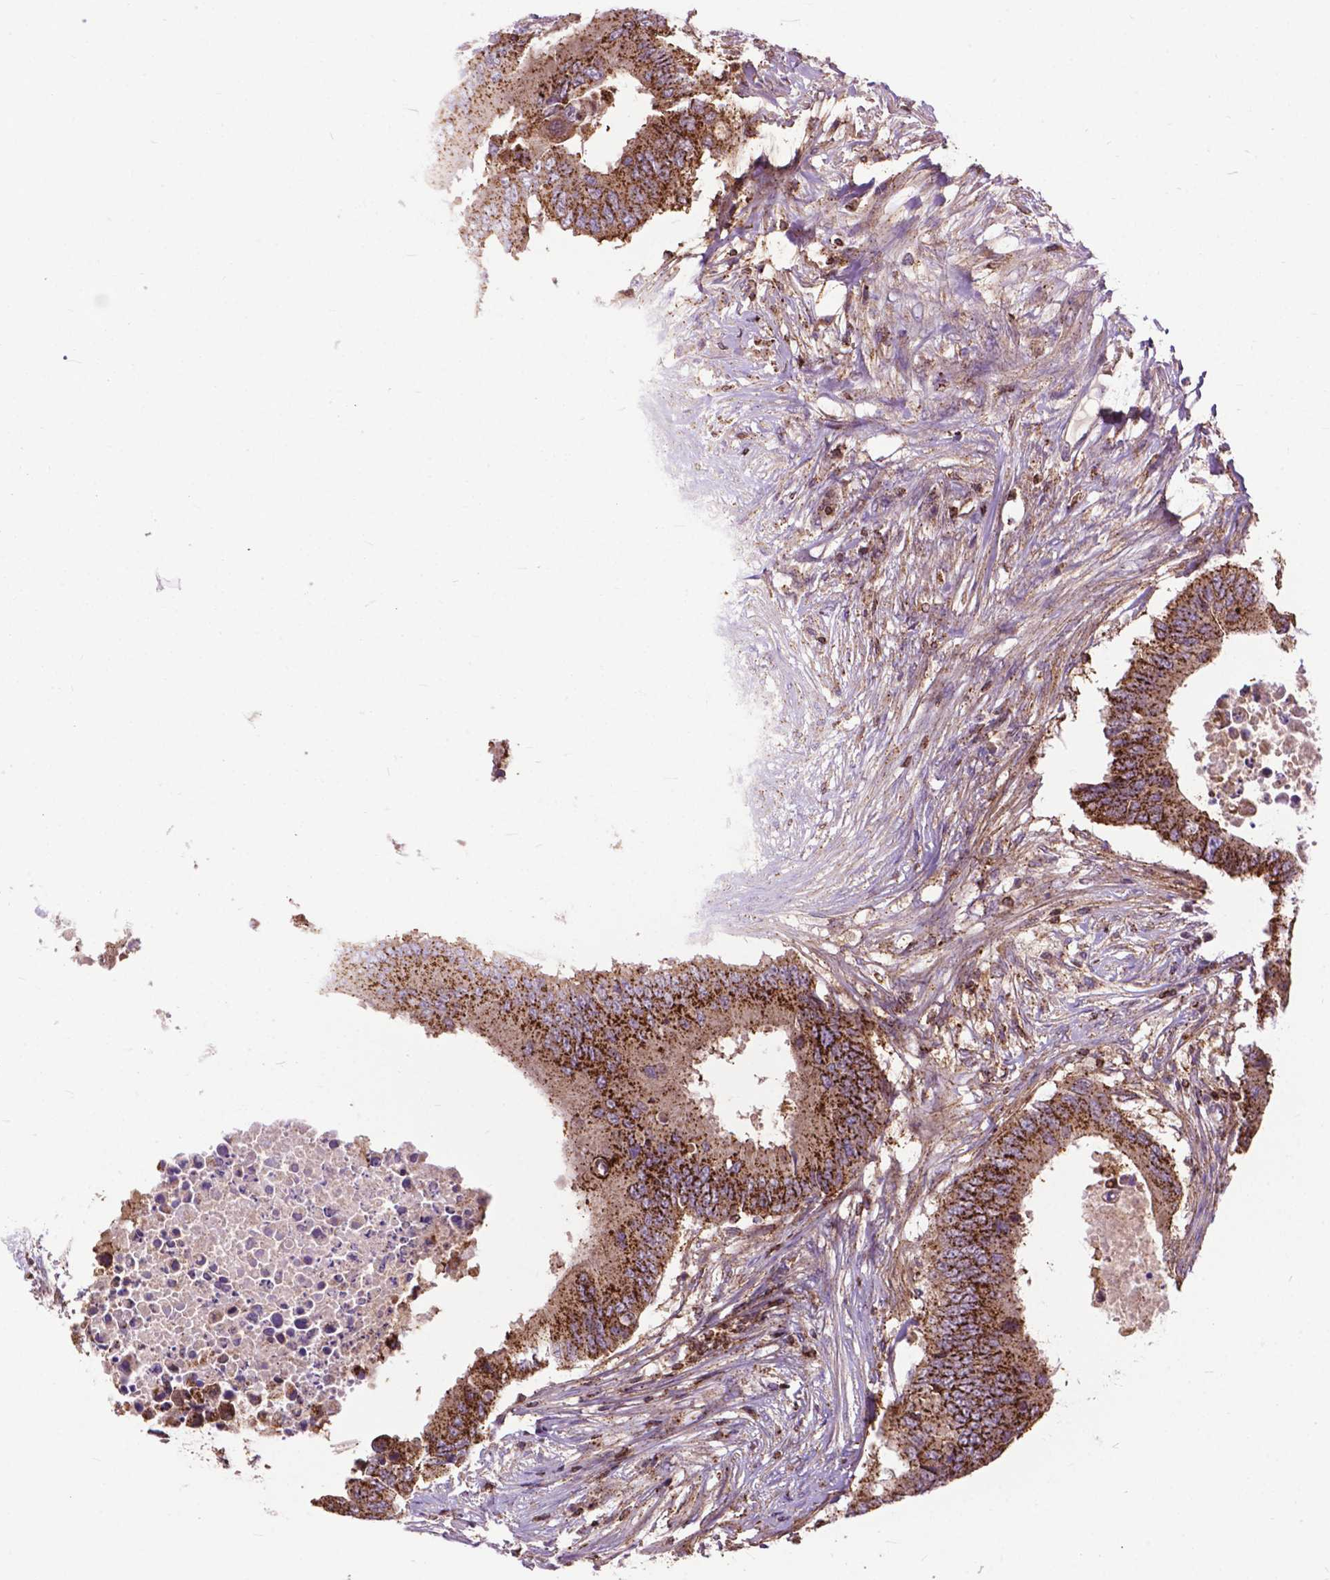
{"staining": {"intensity": "moderate", "quantity": ">75%", "location": "cytoplasmic/membranous"}, "tissue": "colorectal cancer", "cell_type": "Tumor cells", "image_type": "cancer", "snomed": [{"axis": "morphology", "description": "Adenocarcinoma, NOS"}, {"axis": "topography", "description": "Colon"}], "caption": "High-magnification brightfield microscopy of colorectal cancer stained with DAB (3,3'-diaminobenzidine) (brown) and counterstained with hematoxylin (blue). tumor cells exhibit moderate cytoplasmic/membranous positivity is present in about>75% of cells.", "gene": "CHMP4A", "patient": {"sex": "male", "age": 71}}